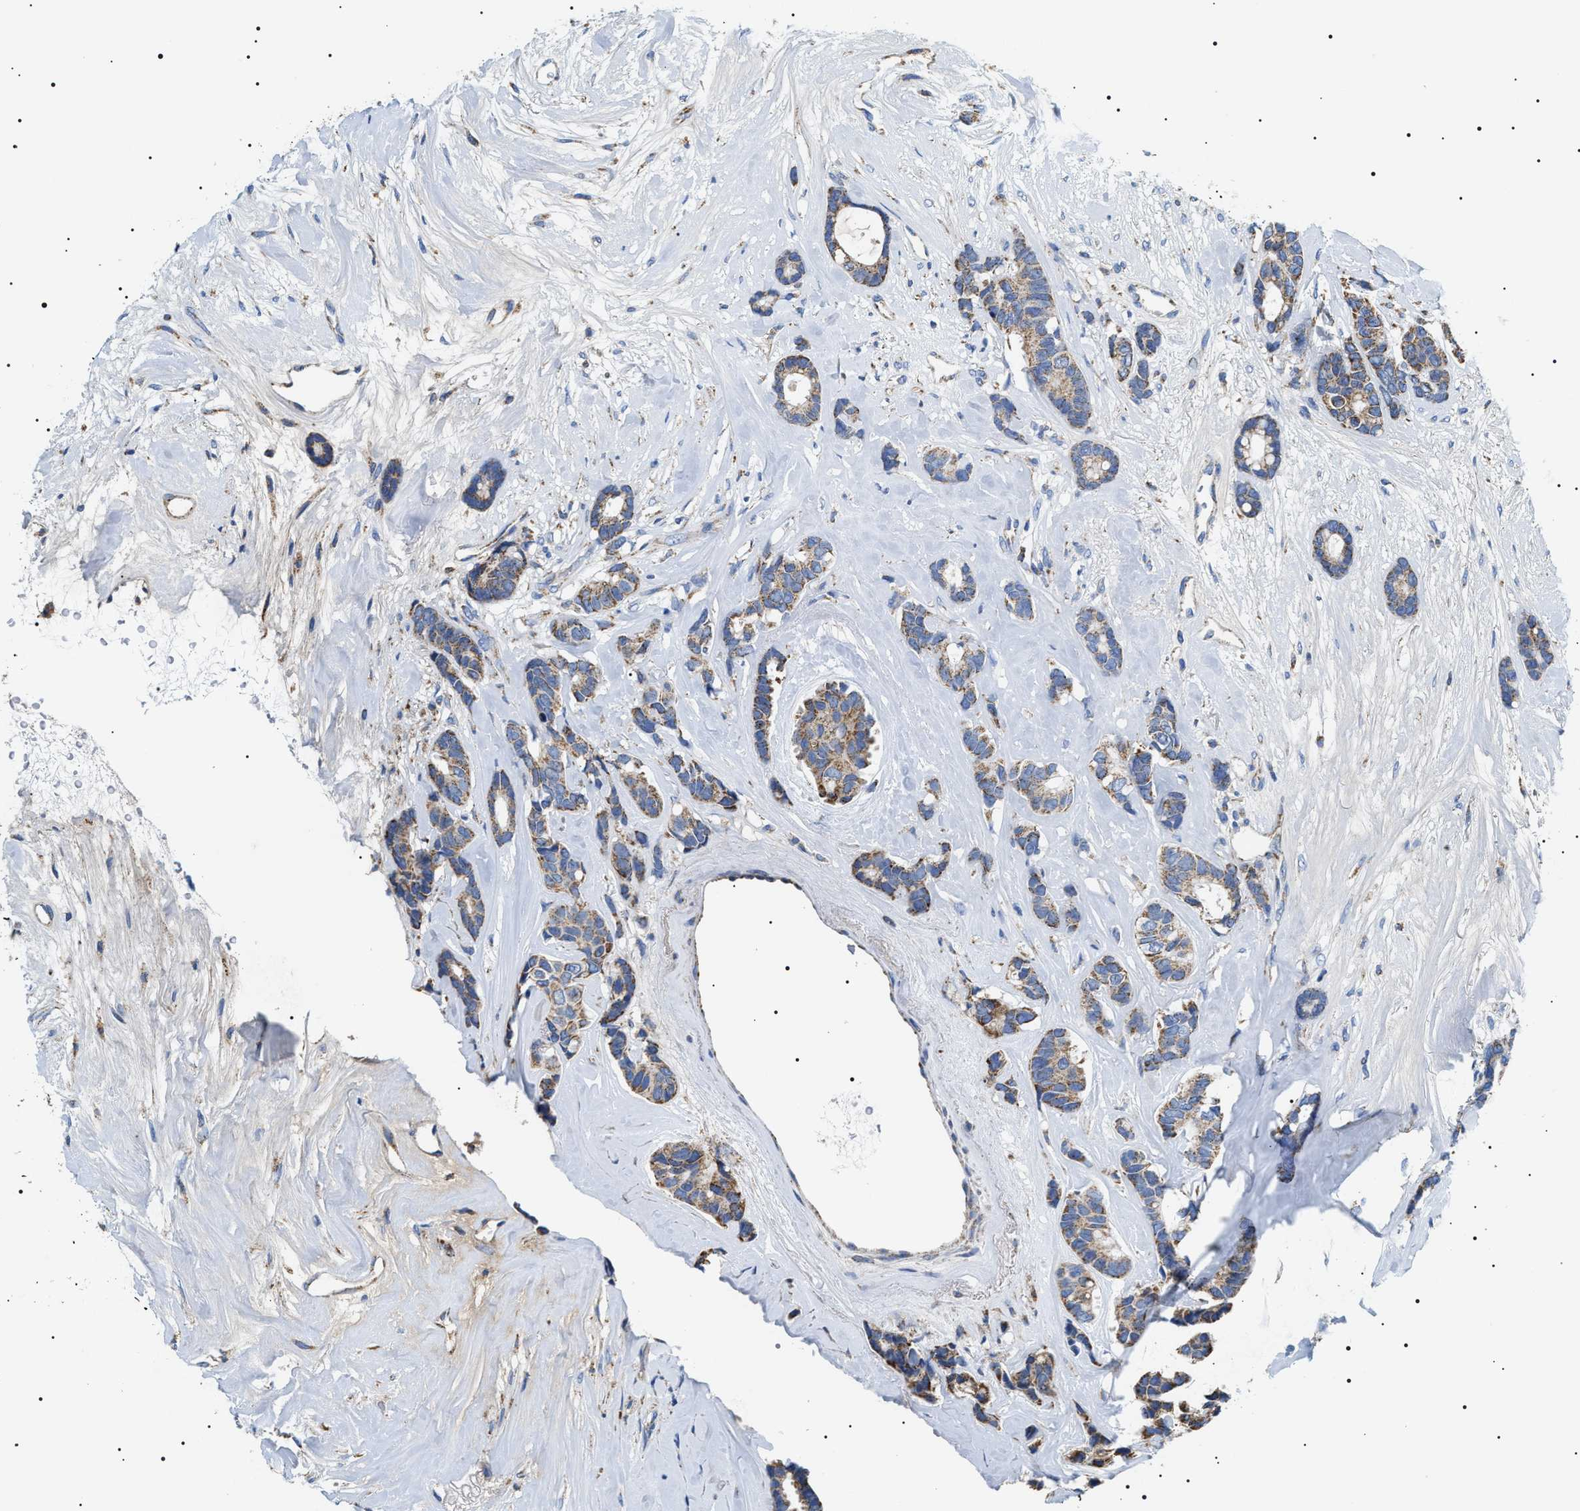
{"staining": {"intensity": "moderate", "quantity": ">75%", "location": "cytoplasmic/membranous"}, "tissue": "breast cancer", "cell_type": "Tumor cells", "image_type": "cancer", "snomed": [{"axis": "morphology", "description": "Duct carcinoma"}, {"axis": "topography", "description": "Breast"}], "caption": "Protein staining by immunohistochemistry (IHC) shows moderate cytoplasmic/membranous positivity in approximately >75% of tumor cells in breast invasive ductal carcinoma. (Brightfield microscopy of DAB IHC at high magnification).", "gene": "OXSM", "patient": {"sex": "female", "age": 87}}